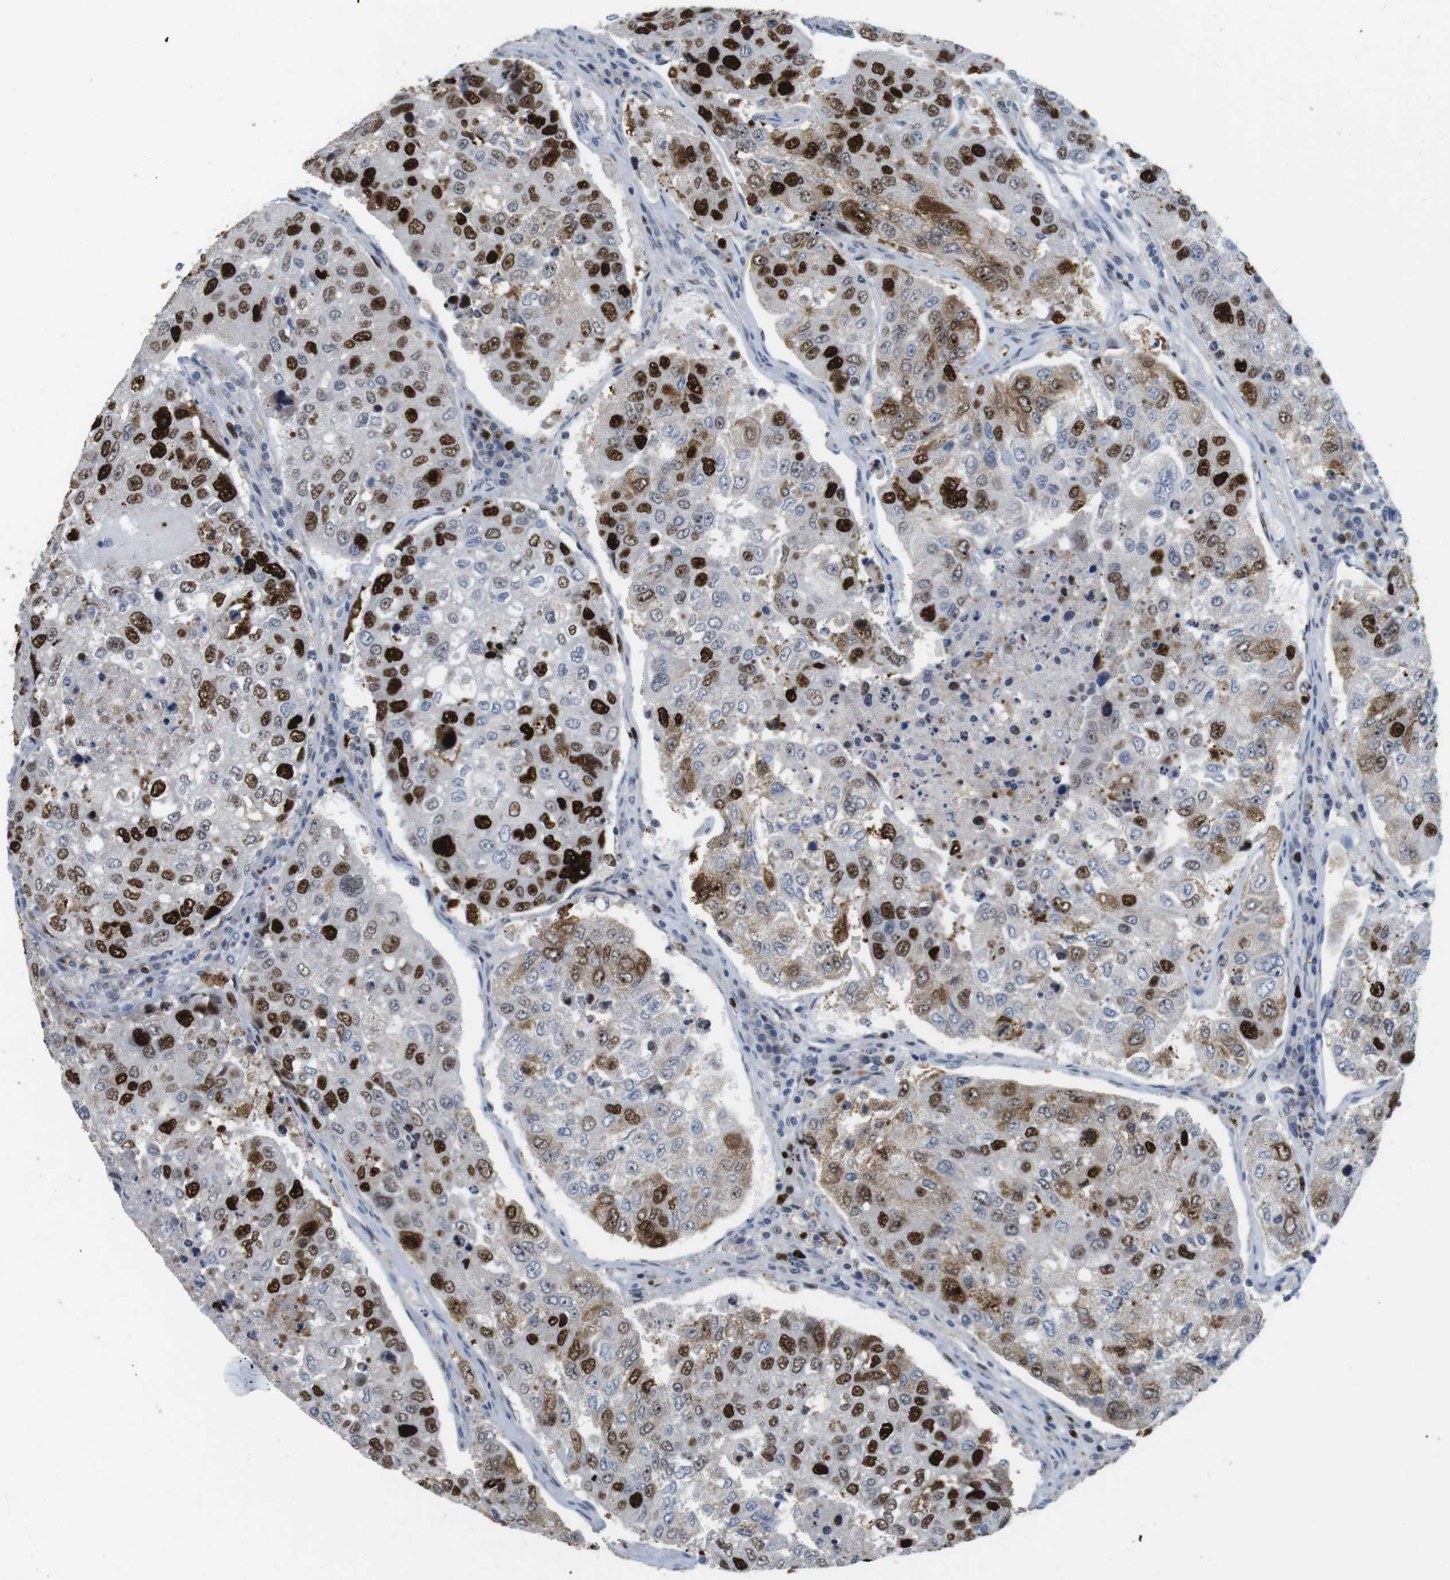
{"staining": {"intensity": "strong", "quantity": "25%-75%", "location": "nuclear"}, "tissue": "urothelial cancer", "cell_type": "Tumor cells", "image_type": "cancer", "snomed": [{"axis": "morphology", "description": "Urothelial carcinoma, High grade"}, {"axis": "topography", "description": "Lymph node"}, {"axis": "topography", "description": "Urinary bladder"}], "caption": "Protein staining of urothelial carcinoma (high-grade) tissue shows strong nuclear expression in approximately 25%-75% of tumor cells. The staining is performed using DAB (3,3'-diaminobenzidine) brown chromogen to label protein expression. The nuclei are counter-stained blue using hematoxylin.", "gene": "KPNA2", "patient": {"sex": "male", "age": 51}}